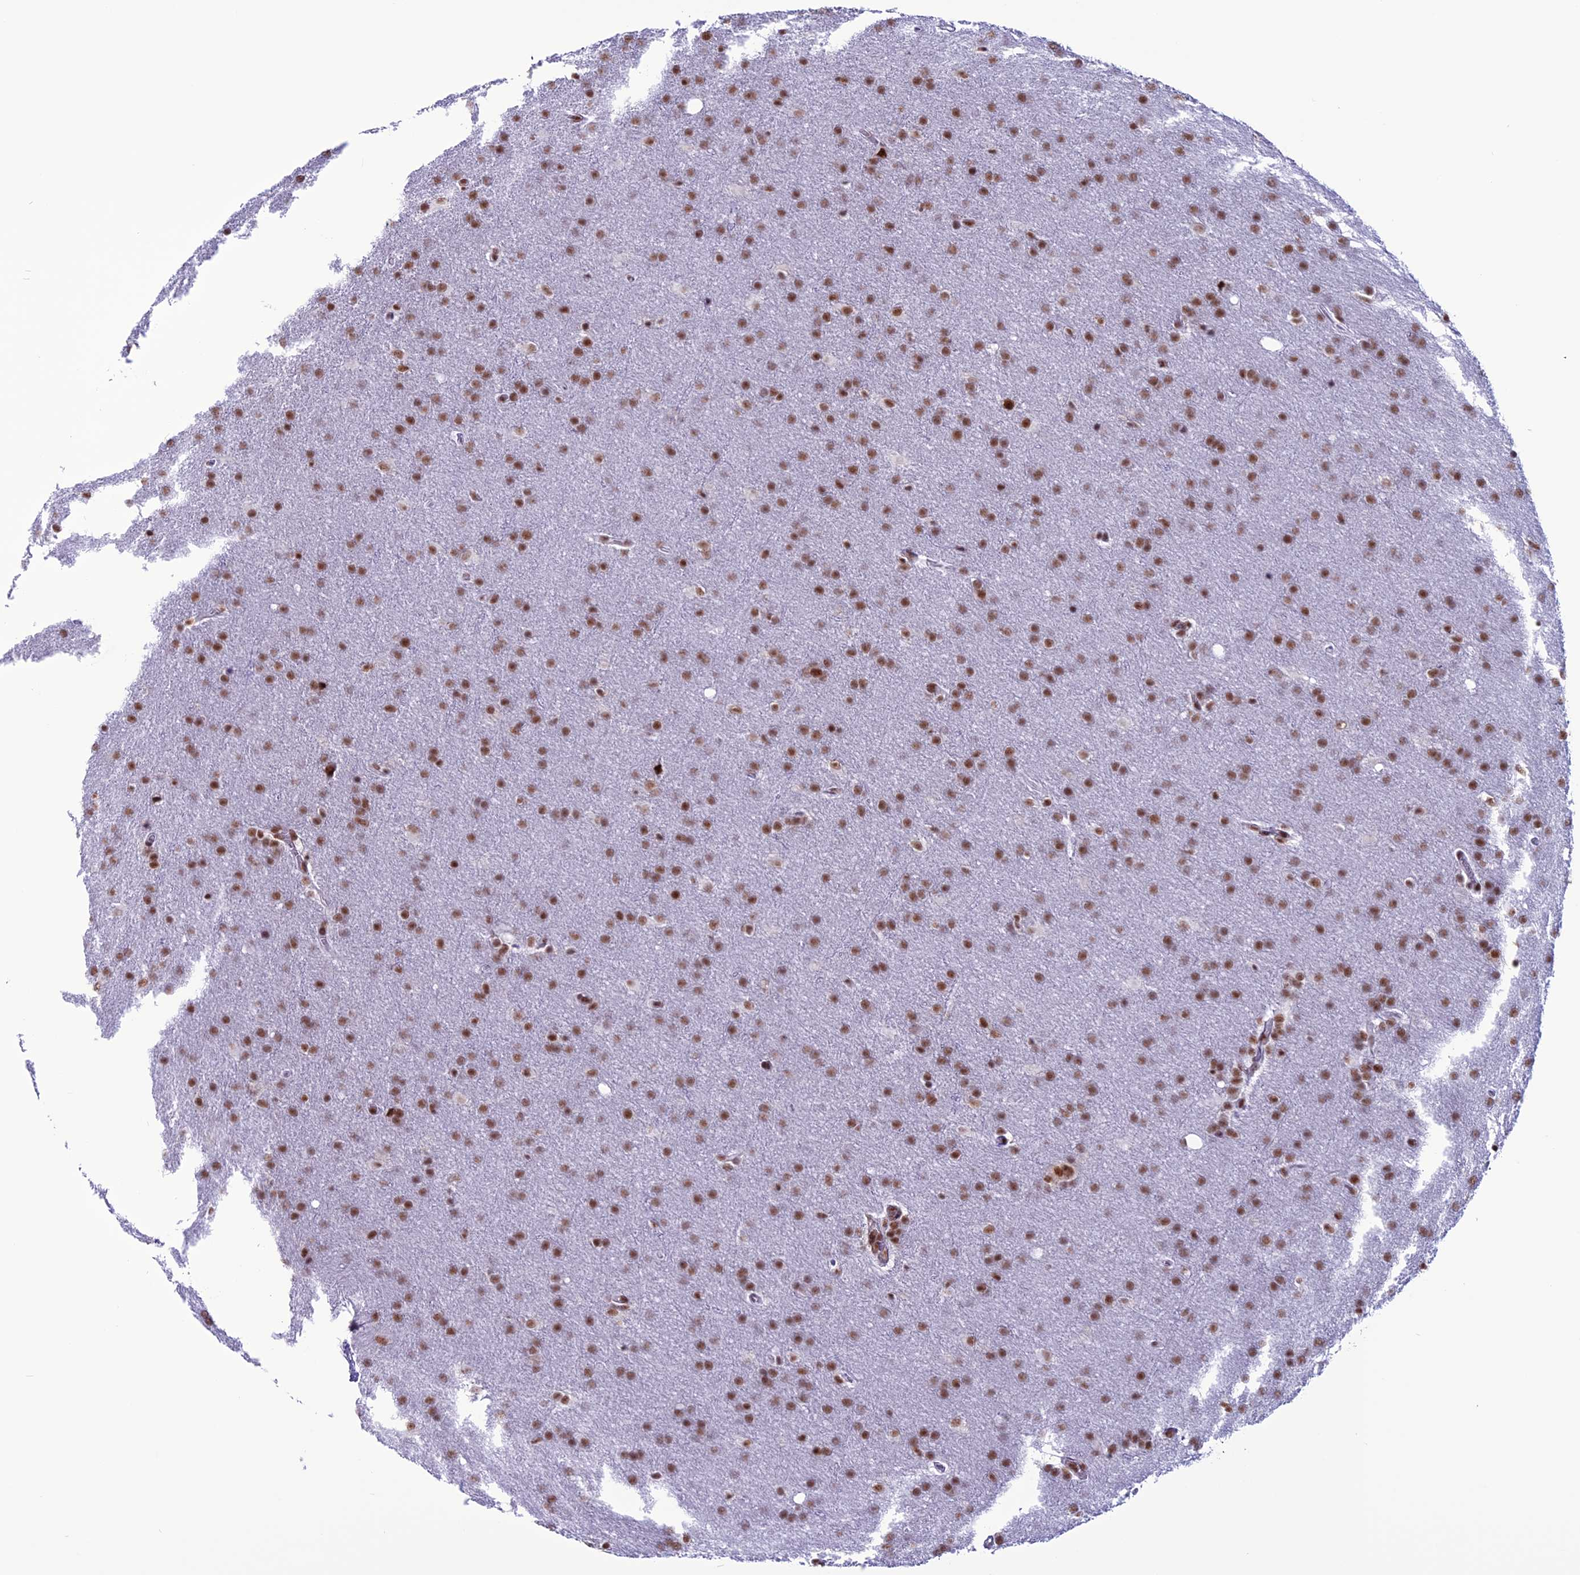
{"staining": {"intensity": "moderate", "quantity": ">75%", "location": "nuclear"}, "tissue": "glioma", "cell_type": "Tumor cells", "image_type": "cancer", "snomed": [{"axis": "morphology", "description": "Glioma, malignant, Low grade"}, {"axis": "topography", "description": "Brain"}], "caption": "Glioma was stained to show a protein in brown. There is medium levels of moderate nuclear expression in approximately >75% of tumor cells.", "gene": "U2AF1", "patient": {"sex": "female", "age": 32}}